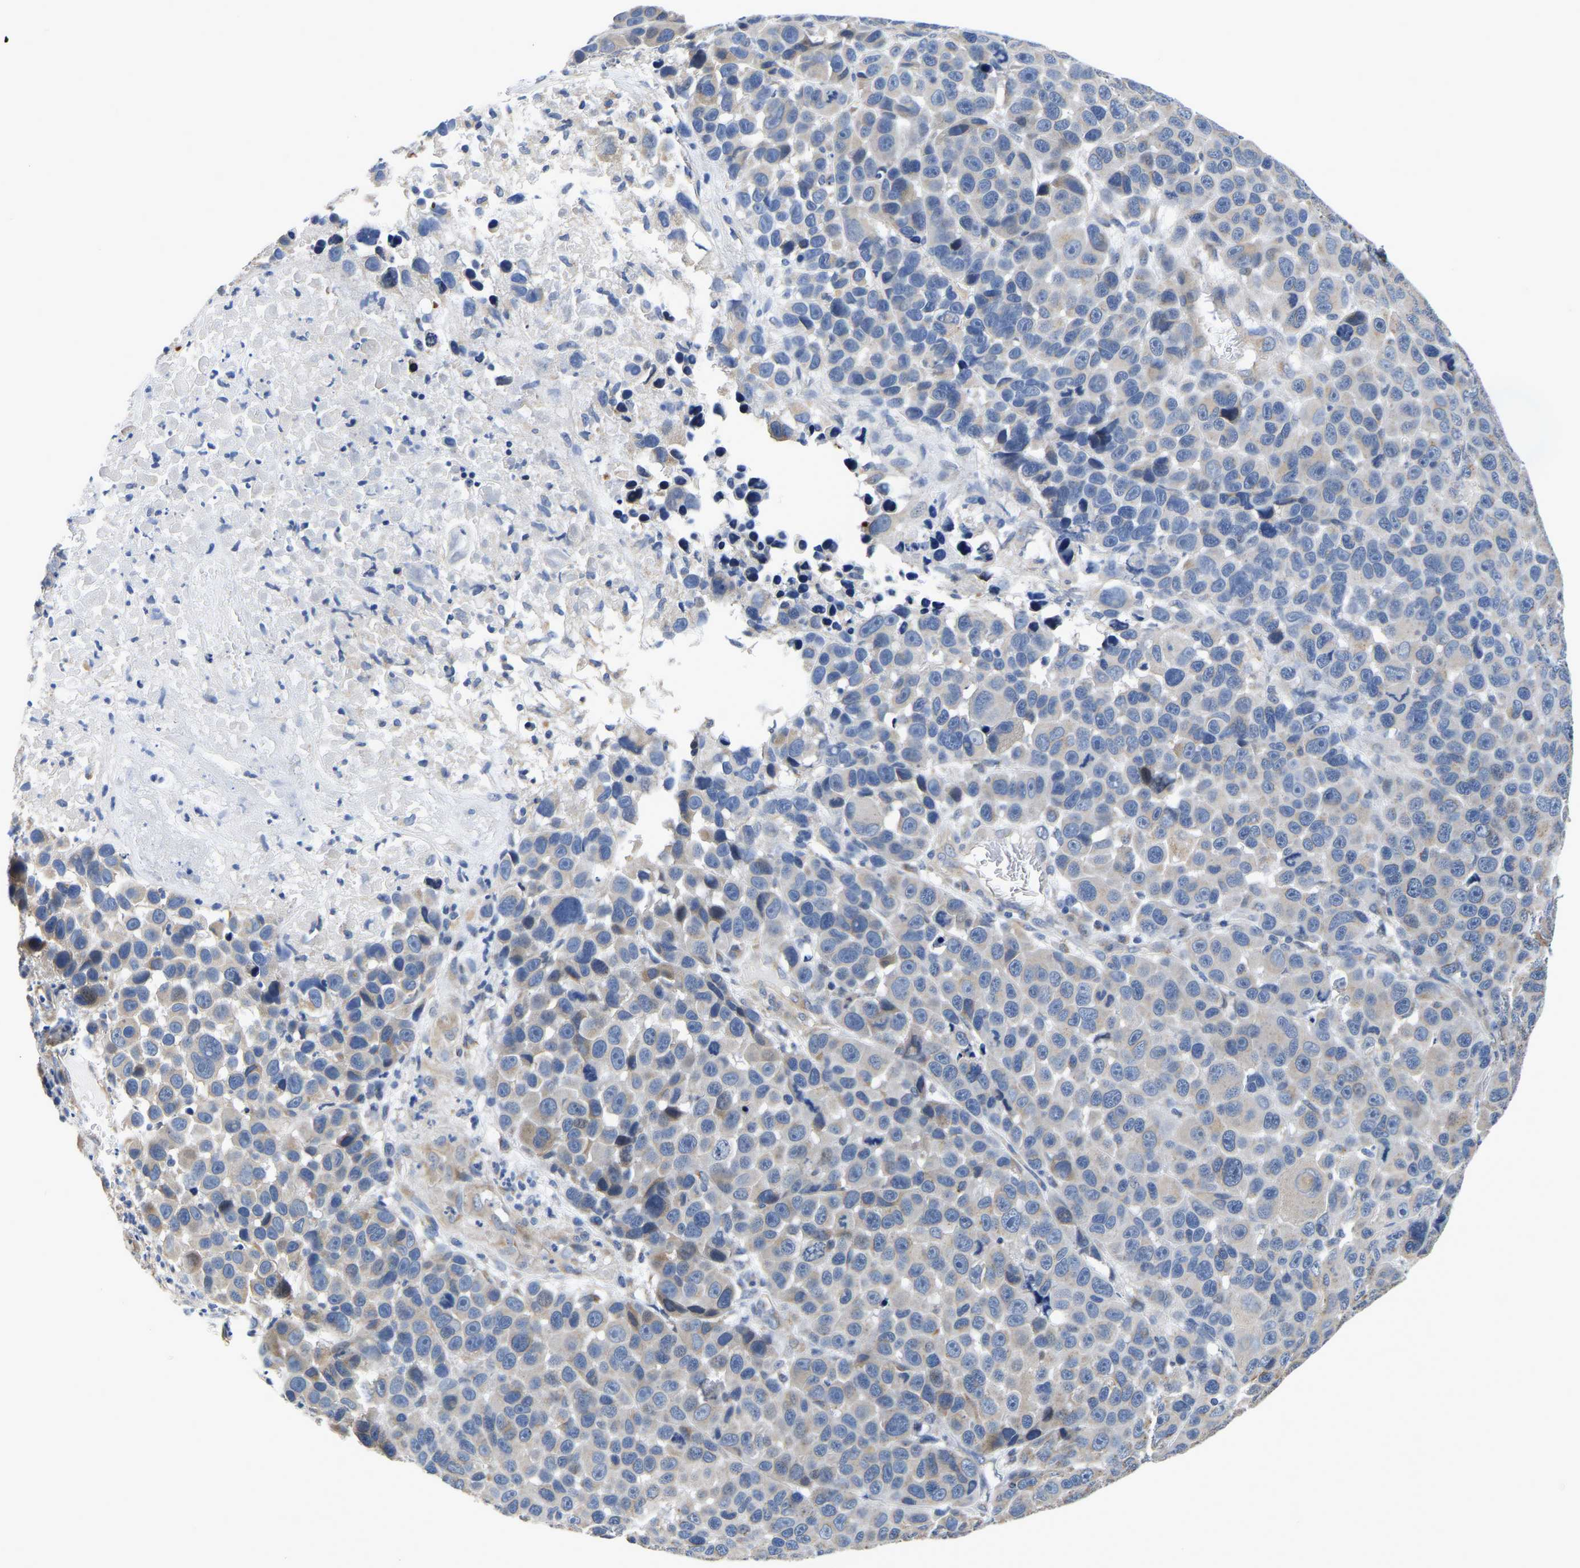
{"staining": {"intensity": "negative", "quantity": "none", "location": "none"}, "tissue": "melanoma", "cell_type": "Tumor cells", "image_type": "cancer", "snomed": [{"axis": "morphology", "description": "Malignant melanoma, NOS"}, {"axis": "topography", "description": "Skin"}], "caption": "The micrograph exhibits no significant expression in tumor cells of melanoma. Brightfield microscopy of immunohistochemistry stained with DAB (3,3'-diaminobenzidine) (brown) and hematoxylin (blue), captured at high magnification.", "gene": "PDLIM7", "patient": {"sex": "male", "age": 53}}